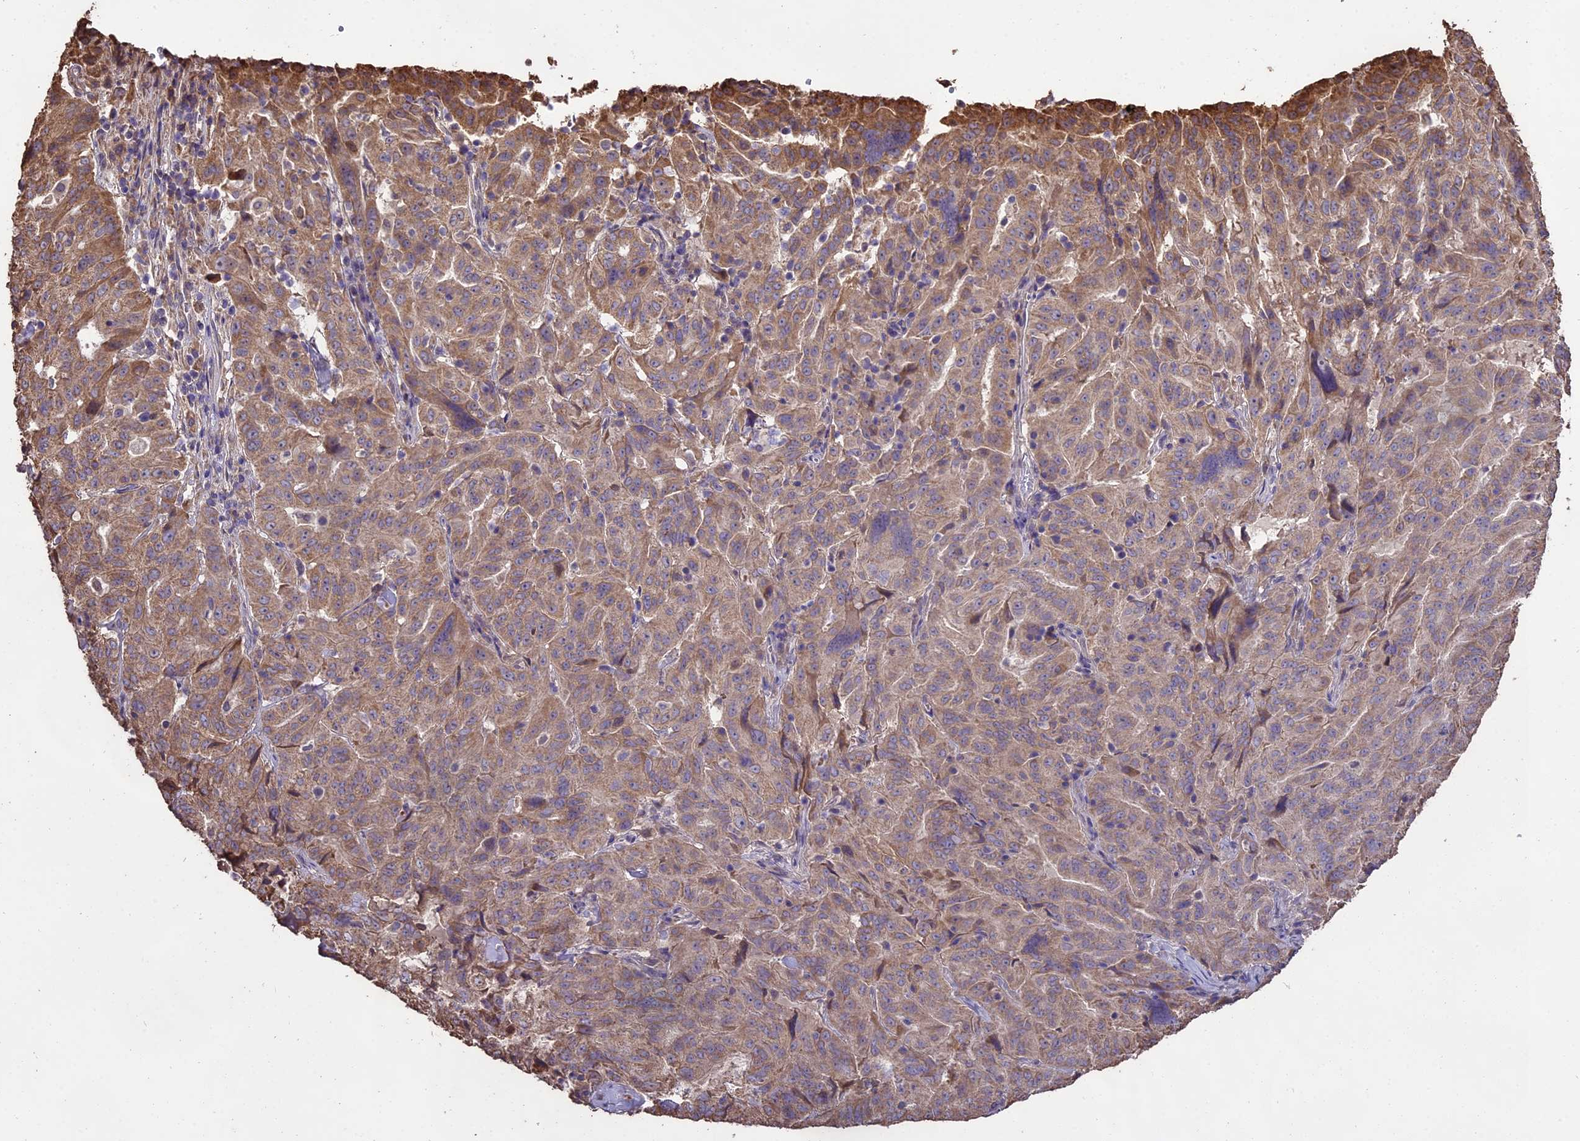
{"staining": {"intensity": "weak", "quantity": ">75%", "location": "cytoplasmic/membranous"}, "tissue": "pancreatic cancer", "cell_type": "Tumor cells", "image_type": "cancer", "snomed": [{"axis": "morphology", "description": "Adenocarcinoma, NOS"}, {"axis": "topography", "description": "Pancreas"}], "caption": "IHC (DAB) staining of human pancreatic cancer displays weak cytoplasmic/membranous protein staining in about >75% of tumor cells. (Brightfield microscopy of DAB IHC at high magnification).", "gene": "PGPEP1L", "patient": {"sex": "male", "age": 63}}